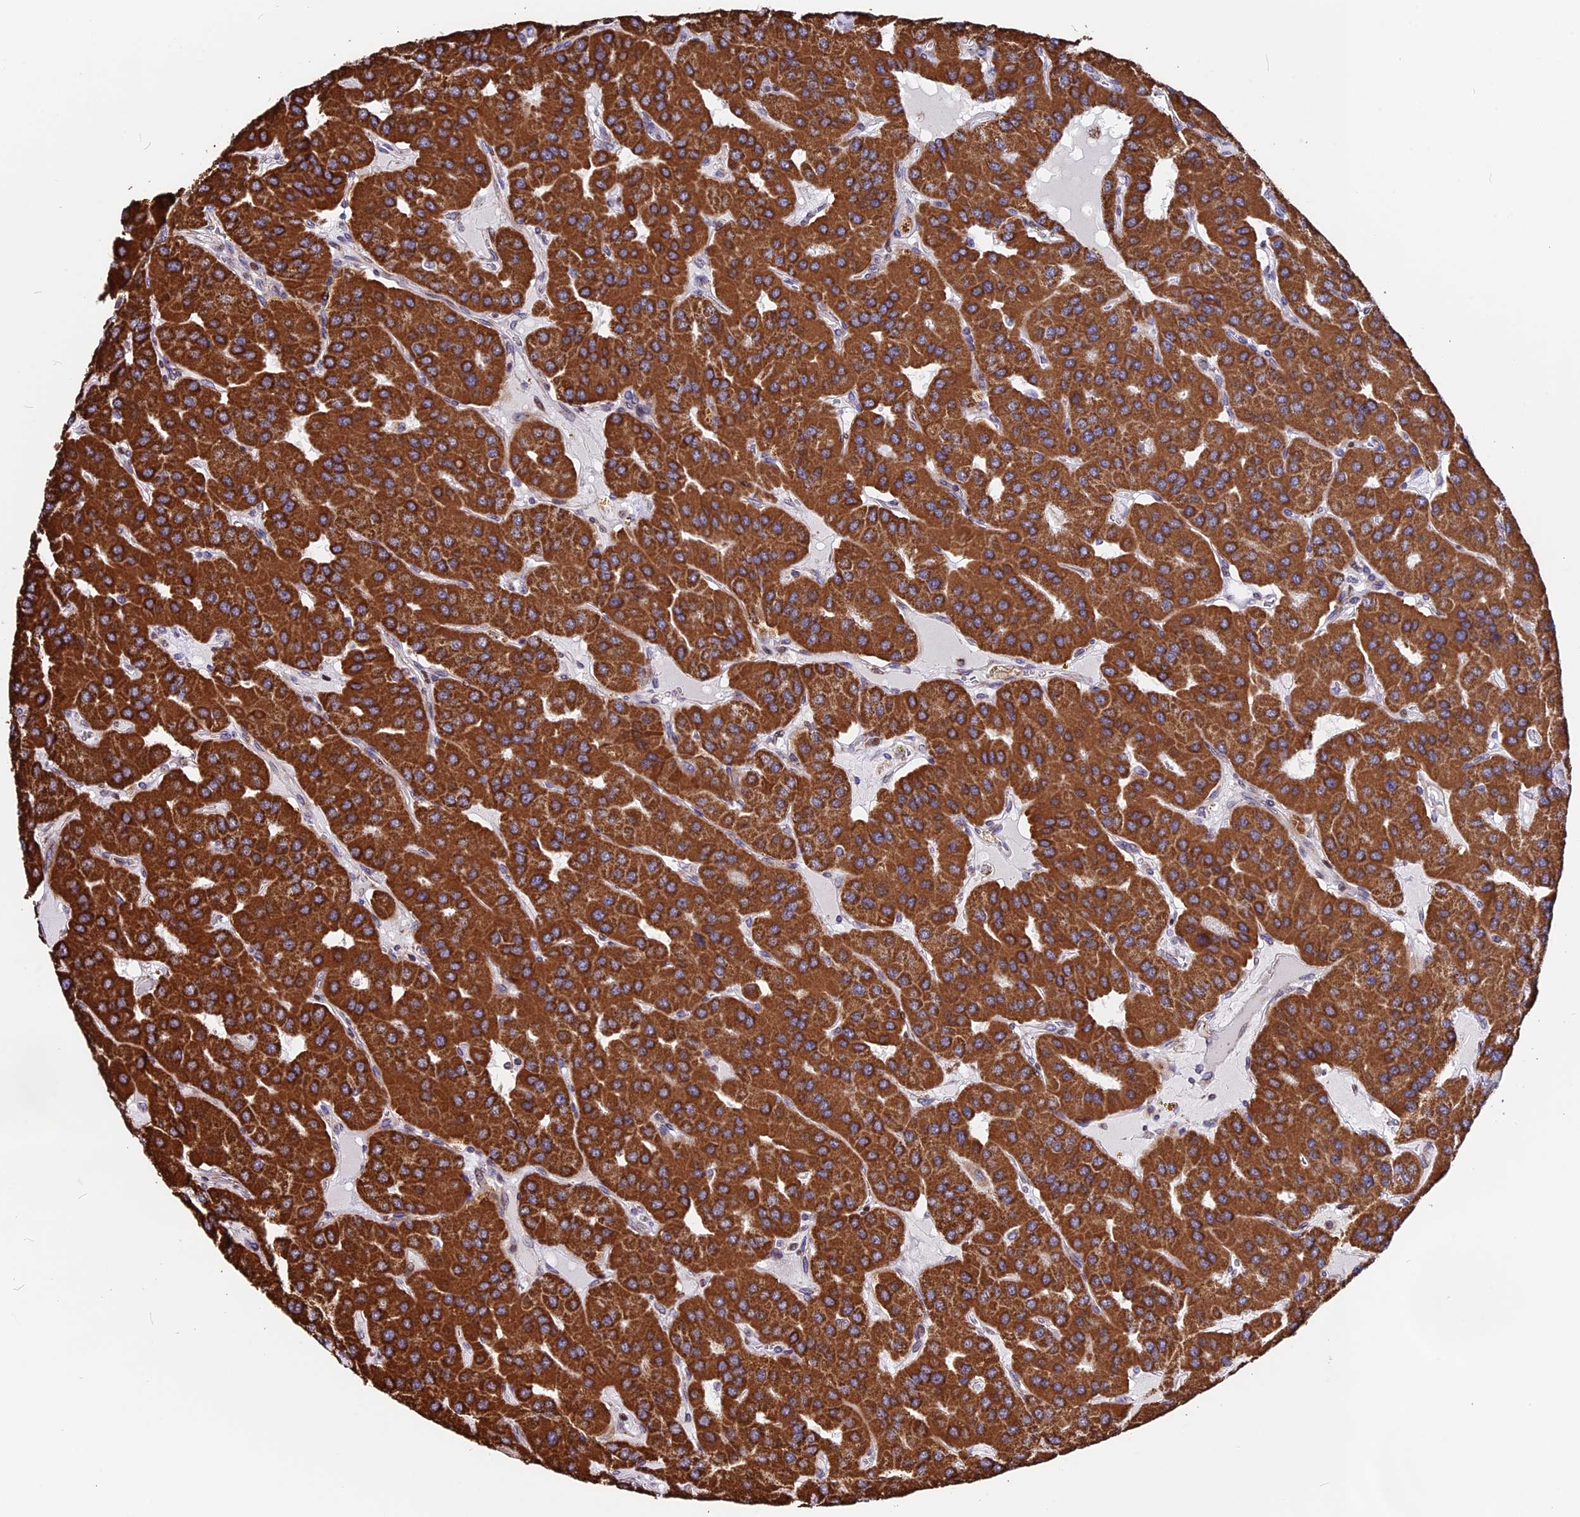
{"staining": {"intensity": "strong", "quantity": ">75%", "location": "cytoplasmic/membranous"}, "tissue": "parathyroid gland", "cell_type": "Glandular cells", "image_type": "normal", "snomed": [{"axis": "morphology", "description": "Normal tissue, NOS"}, {"axis": "morphology", "description": "Adenoma, NOS"}, {"axis": "topography", "description": "Parathyroid gland"}], "caption": "Protein expression analysis of normal human parathyroid gland reveals strong cytoplasmic/membranous expression in approximately >75% of glandular cells. Using DAB (3,3'-diaminobenzidine) (brown) and hematoxylin (blue) stains, captured at high magnification using brightfield microscopy.", "gene": "FAM174C", "patient": {"sex": "female", "age": 86}}